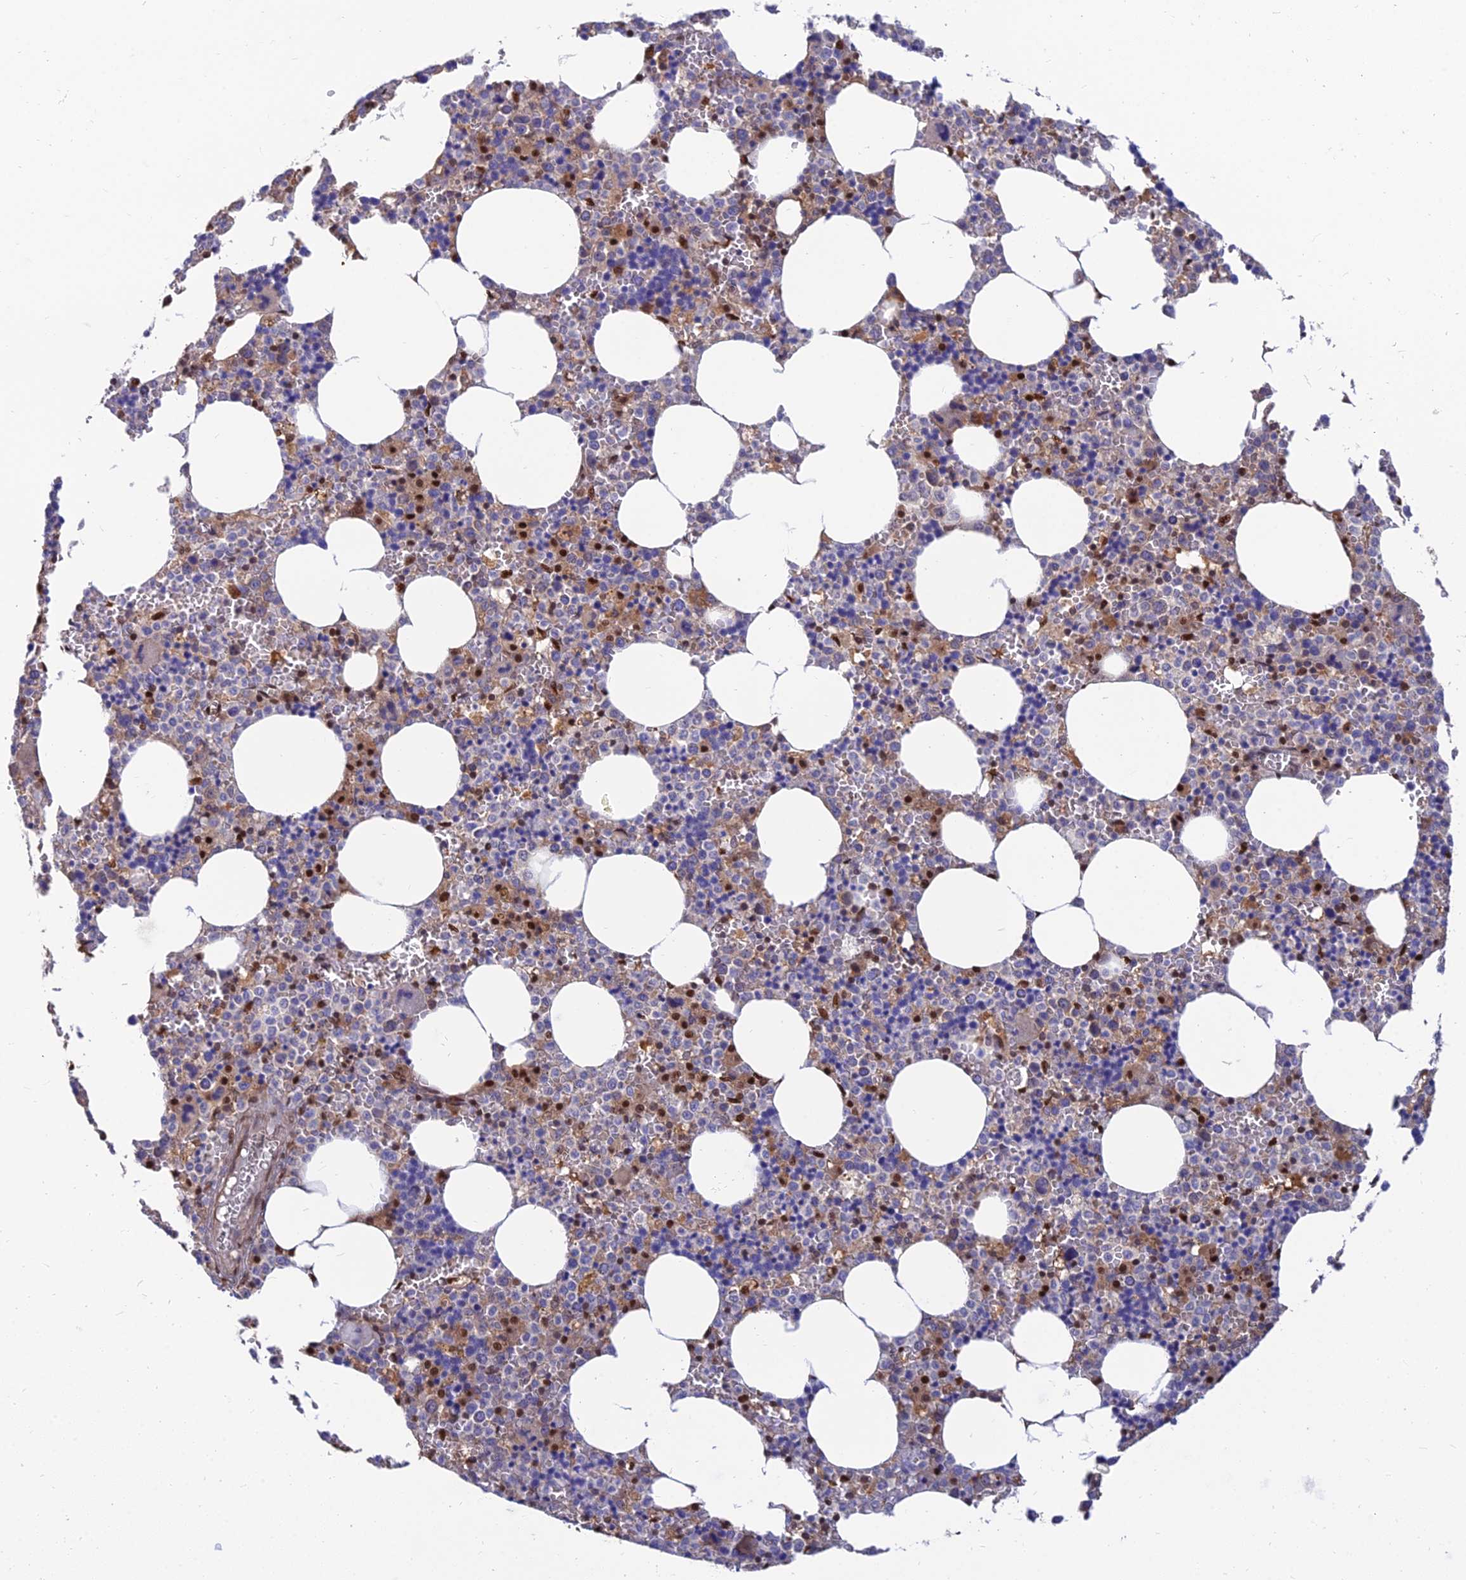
{"staining": {"intensity": "strong", "quantity": "<25%", "location": "nuclear"}, "tissue": "bone marrow", "cell_type": "Hematopoietic cells", "image_type": "normal", "snomed": [{"axis": "morphology", "description": "Normal tissue, NOS"}, {"axis": "topography", "description": "Bone marrow"}], "caption": "This photomicrograph displays benign bone marrow stained with immunohistochemistry (IHC) to label a protein in brown. The nuclear of hematopoietic cells show strong positivity for the protein. Nuclei are counter-stained blue.", "gene": "DNPEP", "patient": {"sex": "male", "age": 70}}